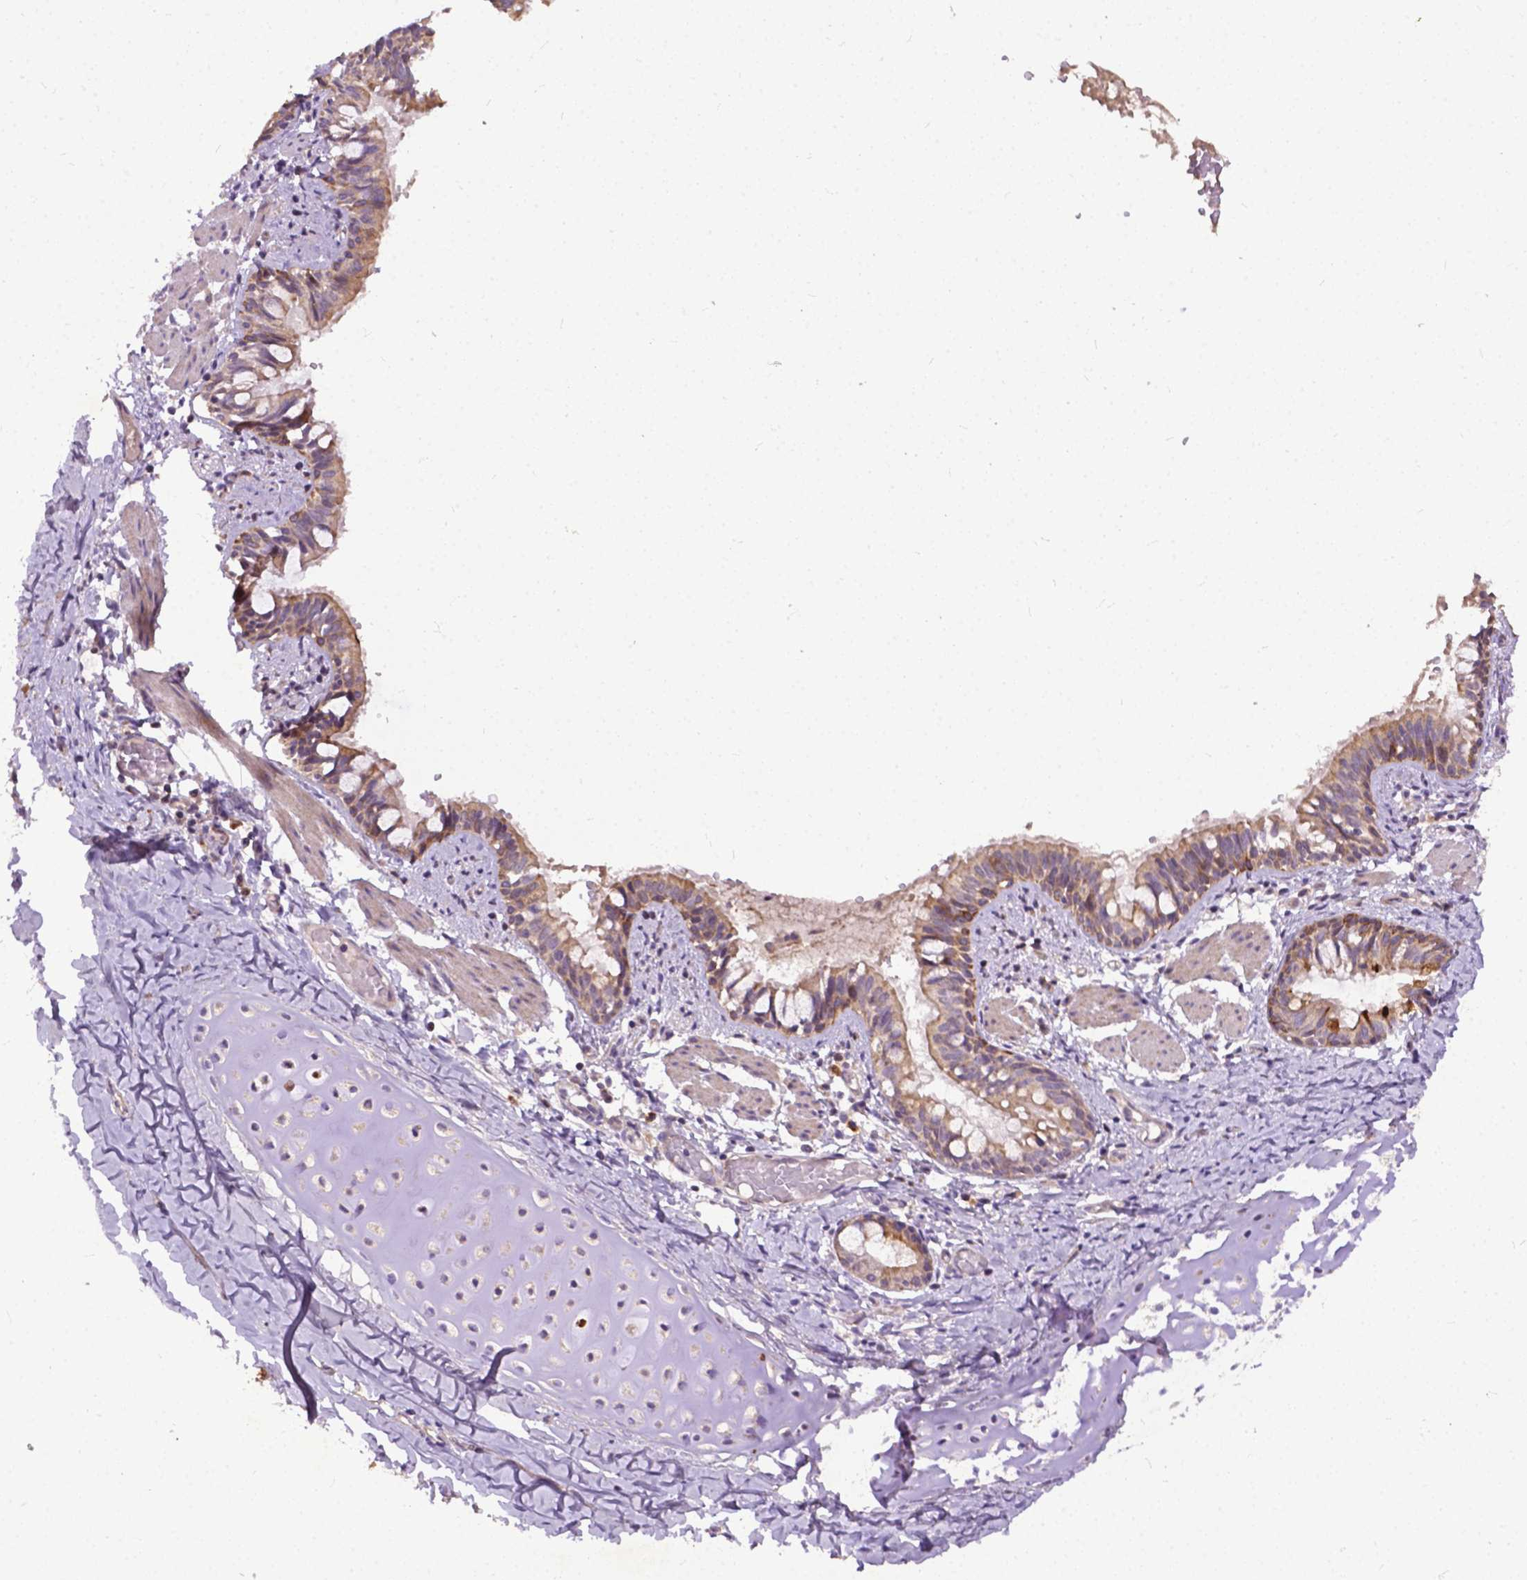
{"staining": {"intensity": "moderate", "quantity": "25%-75%", "location": "cytoplasmic/membranous"}, "tissue": "bronchus", "cell_type": "Respiratory epithelial cells", "image_type": "normal", "snomed": [{"axis": "morphology", "description": "Normal tissue, NOS"}, {"axis": "topography", "description": "Bronchus"}], "caption": "High-power microscopy captured an immunohistochemistry (IHC) micrograph of normal bronchus, revealing moderate cytoplasmic/membranous expression in about 25%-75% of respiratory epithelial cells.", "gene": "PARP3", "patient": {"sex": "male", "age": 1}}